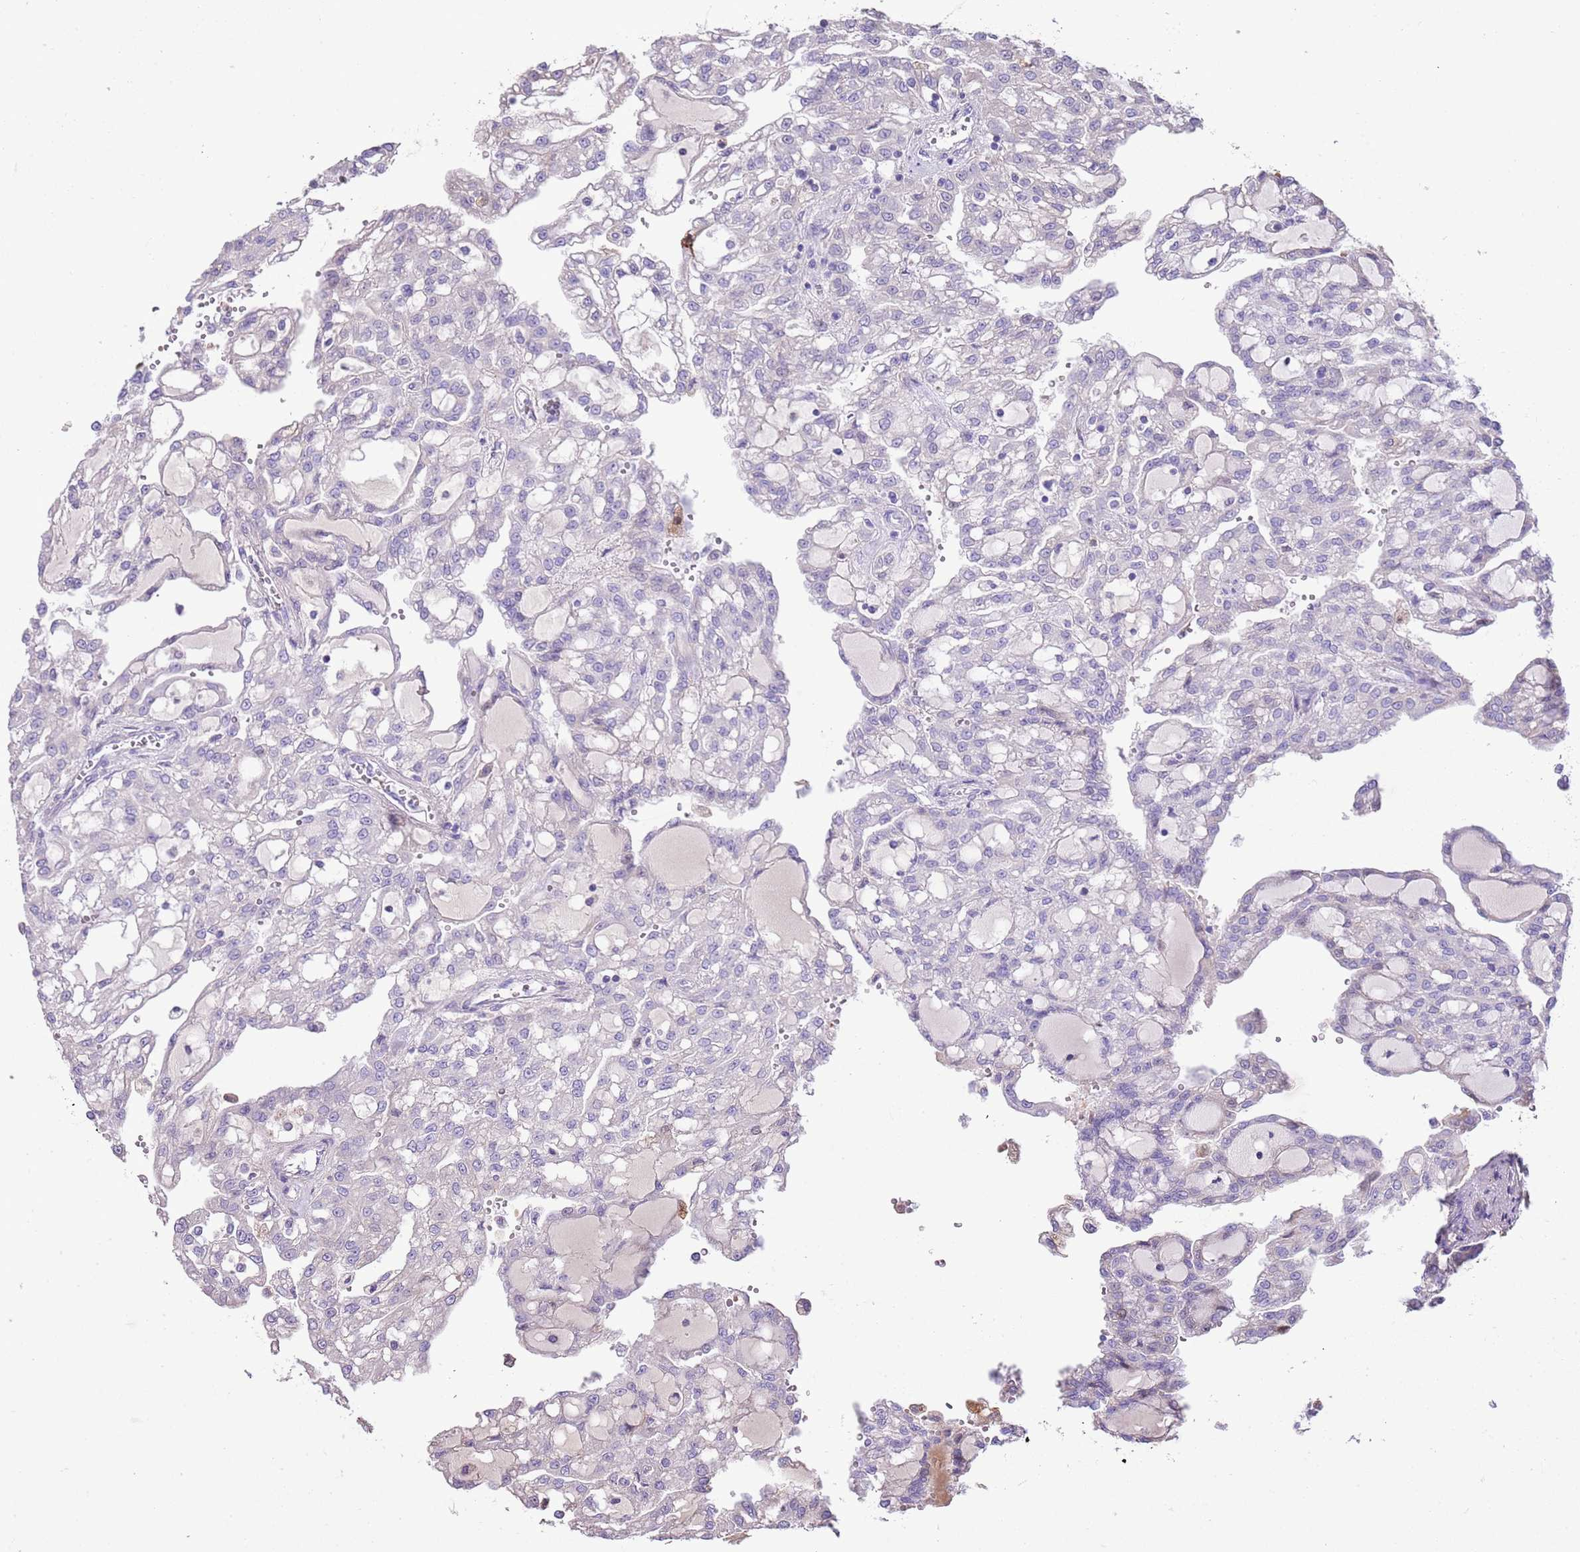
{"staining": {"intensity": "negative", "quantity": "none", "location": "none"}, "tissue": "renal cancer", "cell_type": "Tumor cells", "image_type": "cancer", "snomed": [{"axis": "morphology", "description": "Adenocarcinoma, NOS"}, {"axis": "topography", "description": "Kidney"}], "caption": "Tumor cells are negative for protein expression in human renal adenocarcinoma.", "gene": "ABHD17C", "patient": {"sex": "male", "age": 63}}